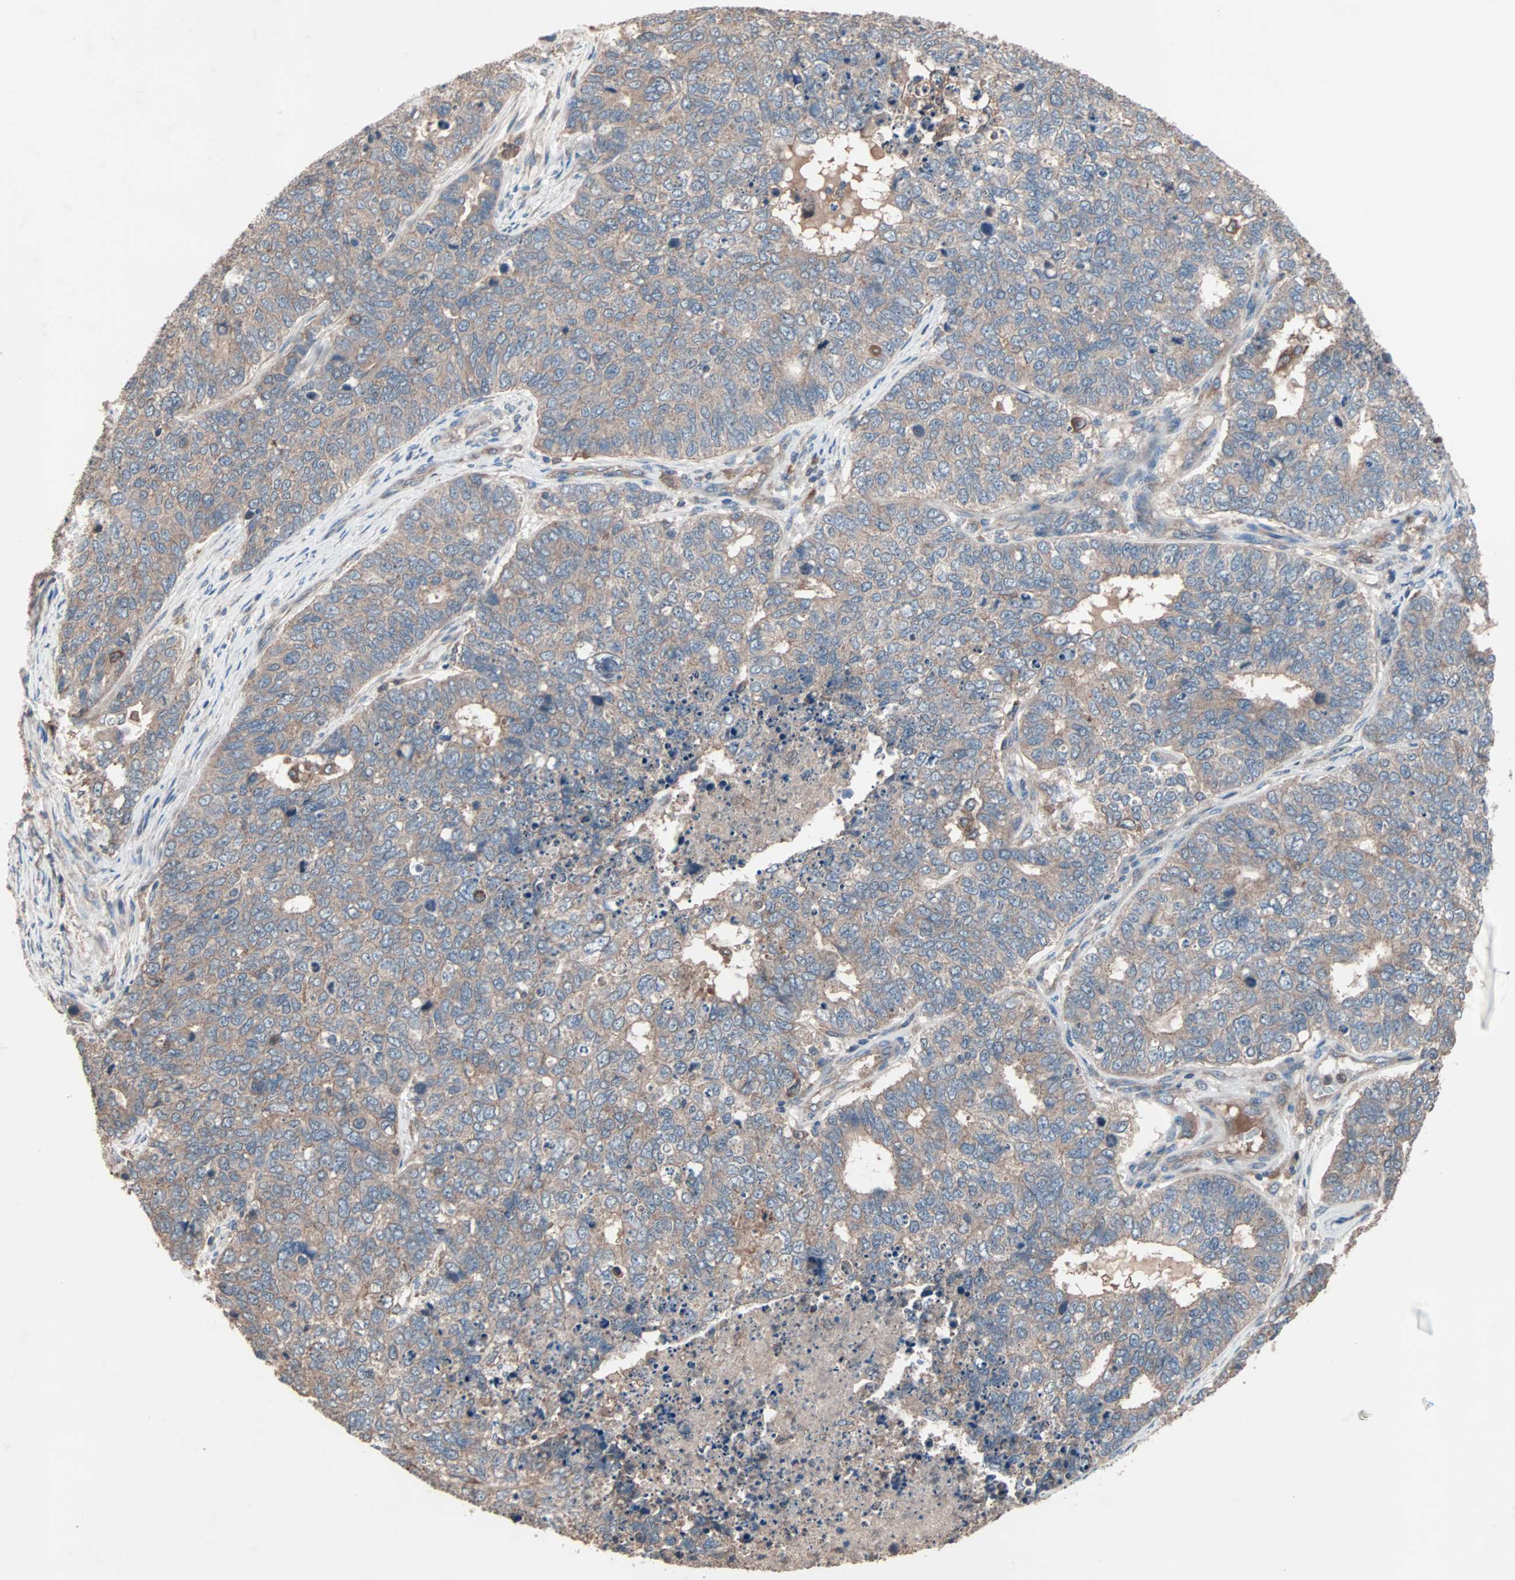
{"staining": {"intensity": "weak", "quantity": "25%-75%", "location": "cytoplasmic/membranous"}, "tissue": "cervical cancer", "cell_type": "Tumor cells", "image_type": "cancer", "snomed": [{"axis": "morphology", "description": "Squamous cell carcinoma, NOS"}, {"axis": "topography", "description": "Cervix"}], "caption": "DAB (3,3'-diaminobenzidine) immunohistochemical staining of cervical cancer (squamous cell carcinoma) displays weak cytoplasmic/membranous protein expression in approximately 25%-75% of tumor cells.", "gene": "ATG7", "patient": {"sex": "female", "age": 63}}